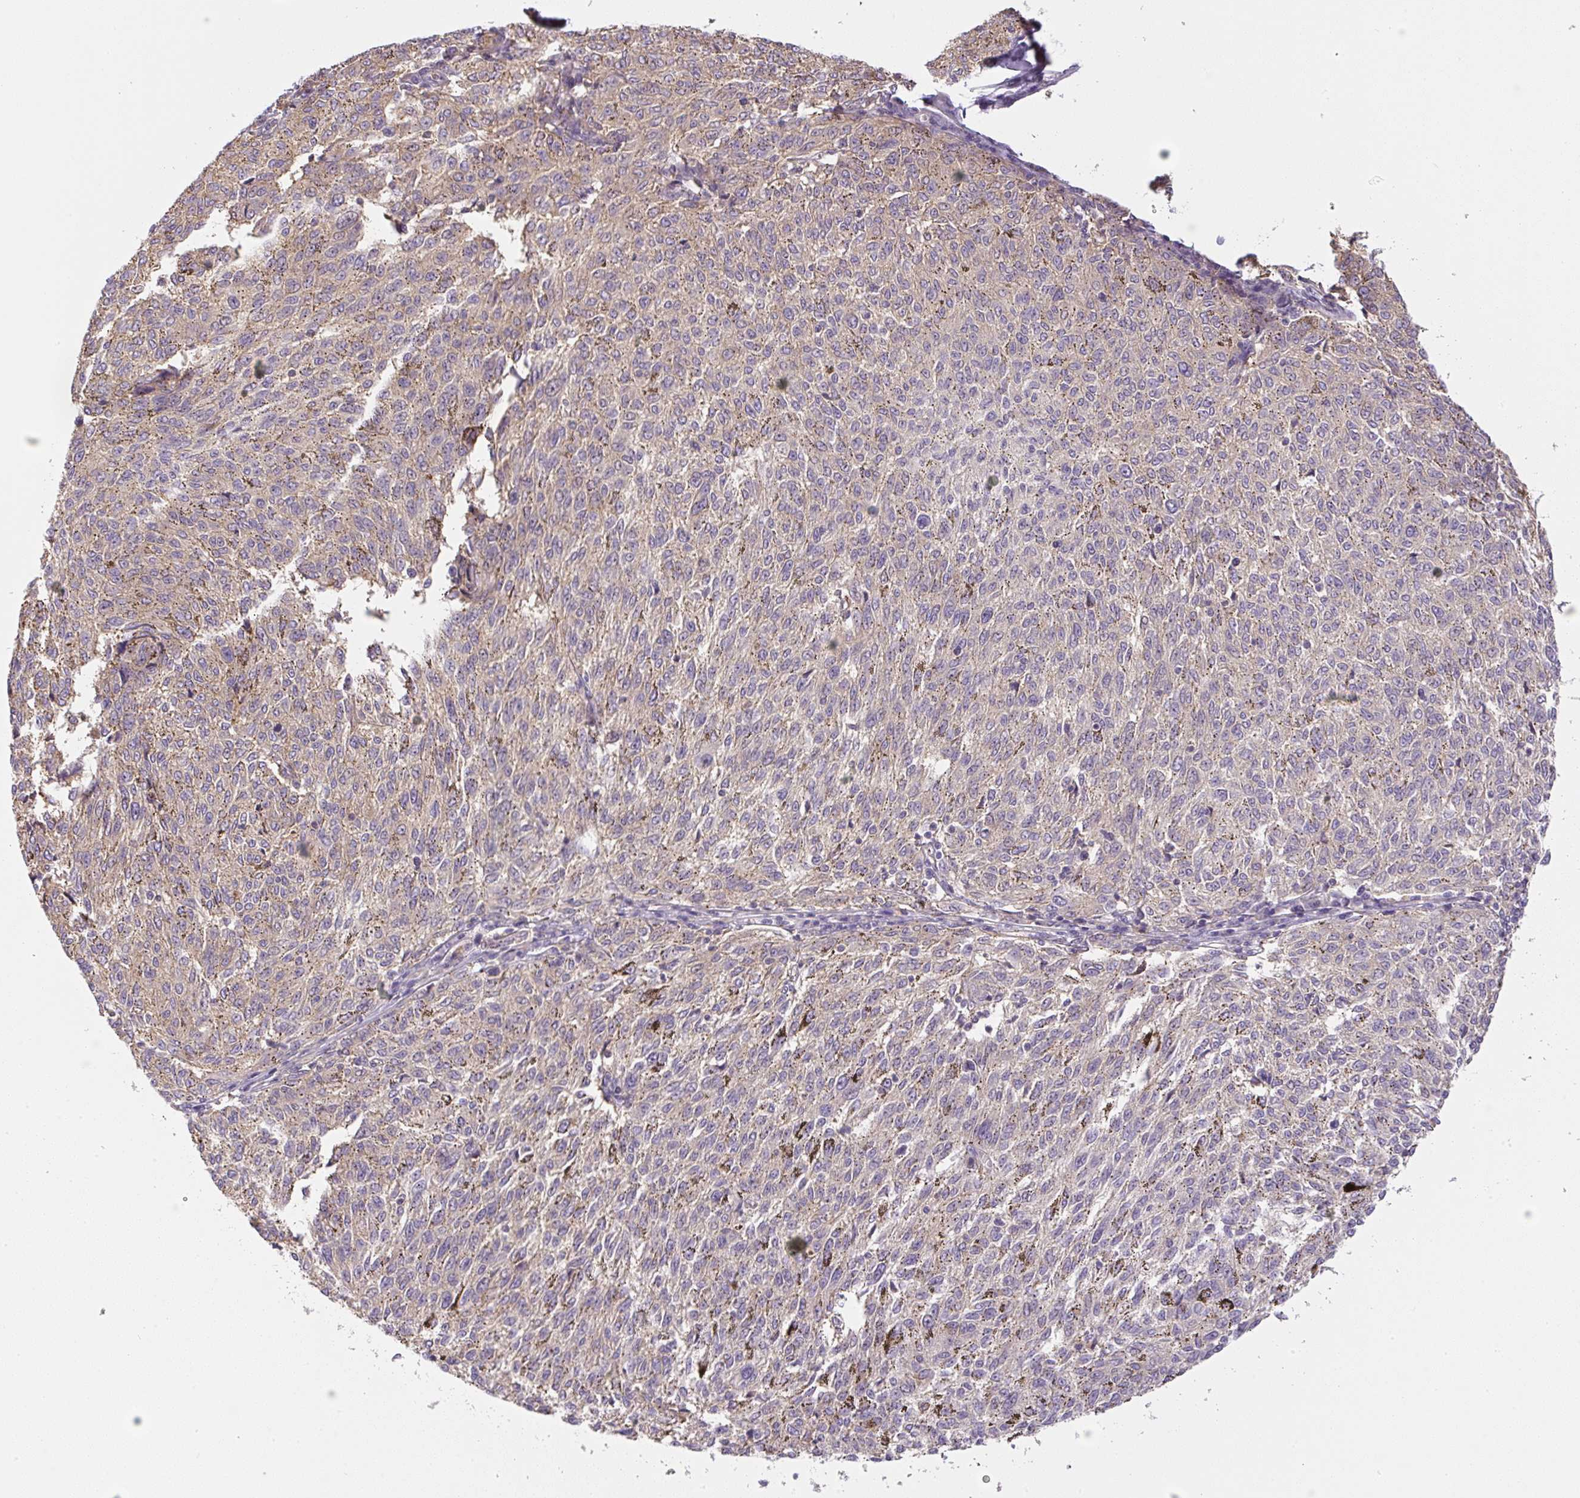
{"staining": {"intensity": "weak", "quantity": "25%-75%", "location": "cytoplasmic/membranous"}, "tissue": "melanoma", "cell_type": "Tumor cells", "image_type": "cancer", "snomed": [{"axis": "morphology", "description": "Malignant melanoma, NOS"}, {"axis": "topography", "description": "Skin"}], "caption": "Immunohistochemistry of human melanoma displays low levels of weak cytoplasmic/membranous staining in about 25%-75% of tumor cells.", "gene": "PIP5KL1", "patient": {"sex": "female", "age": 72}}